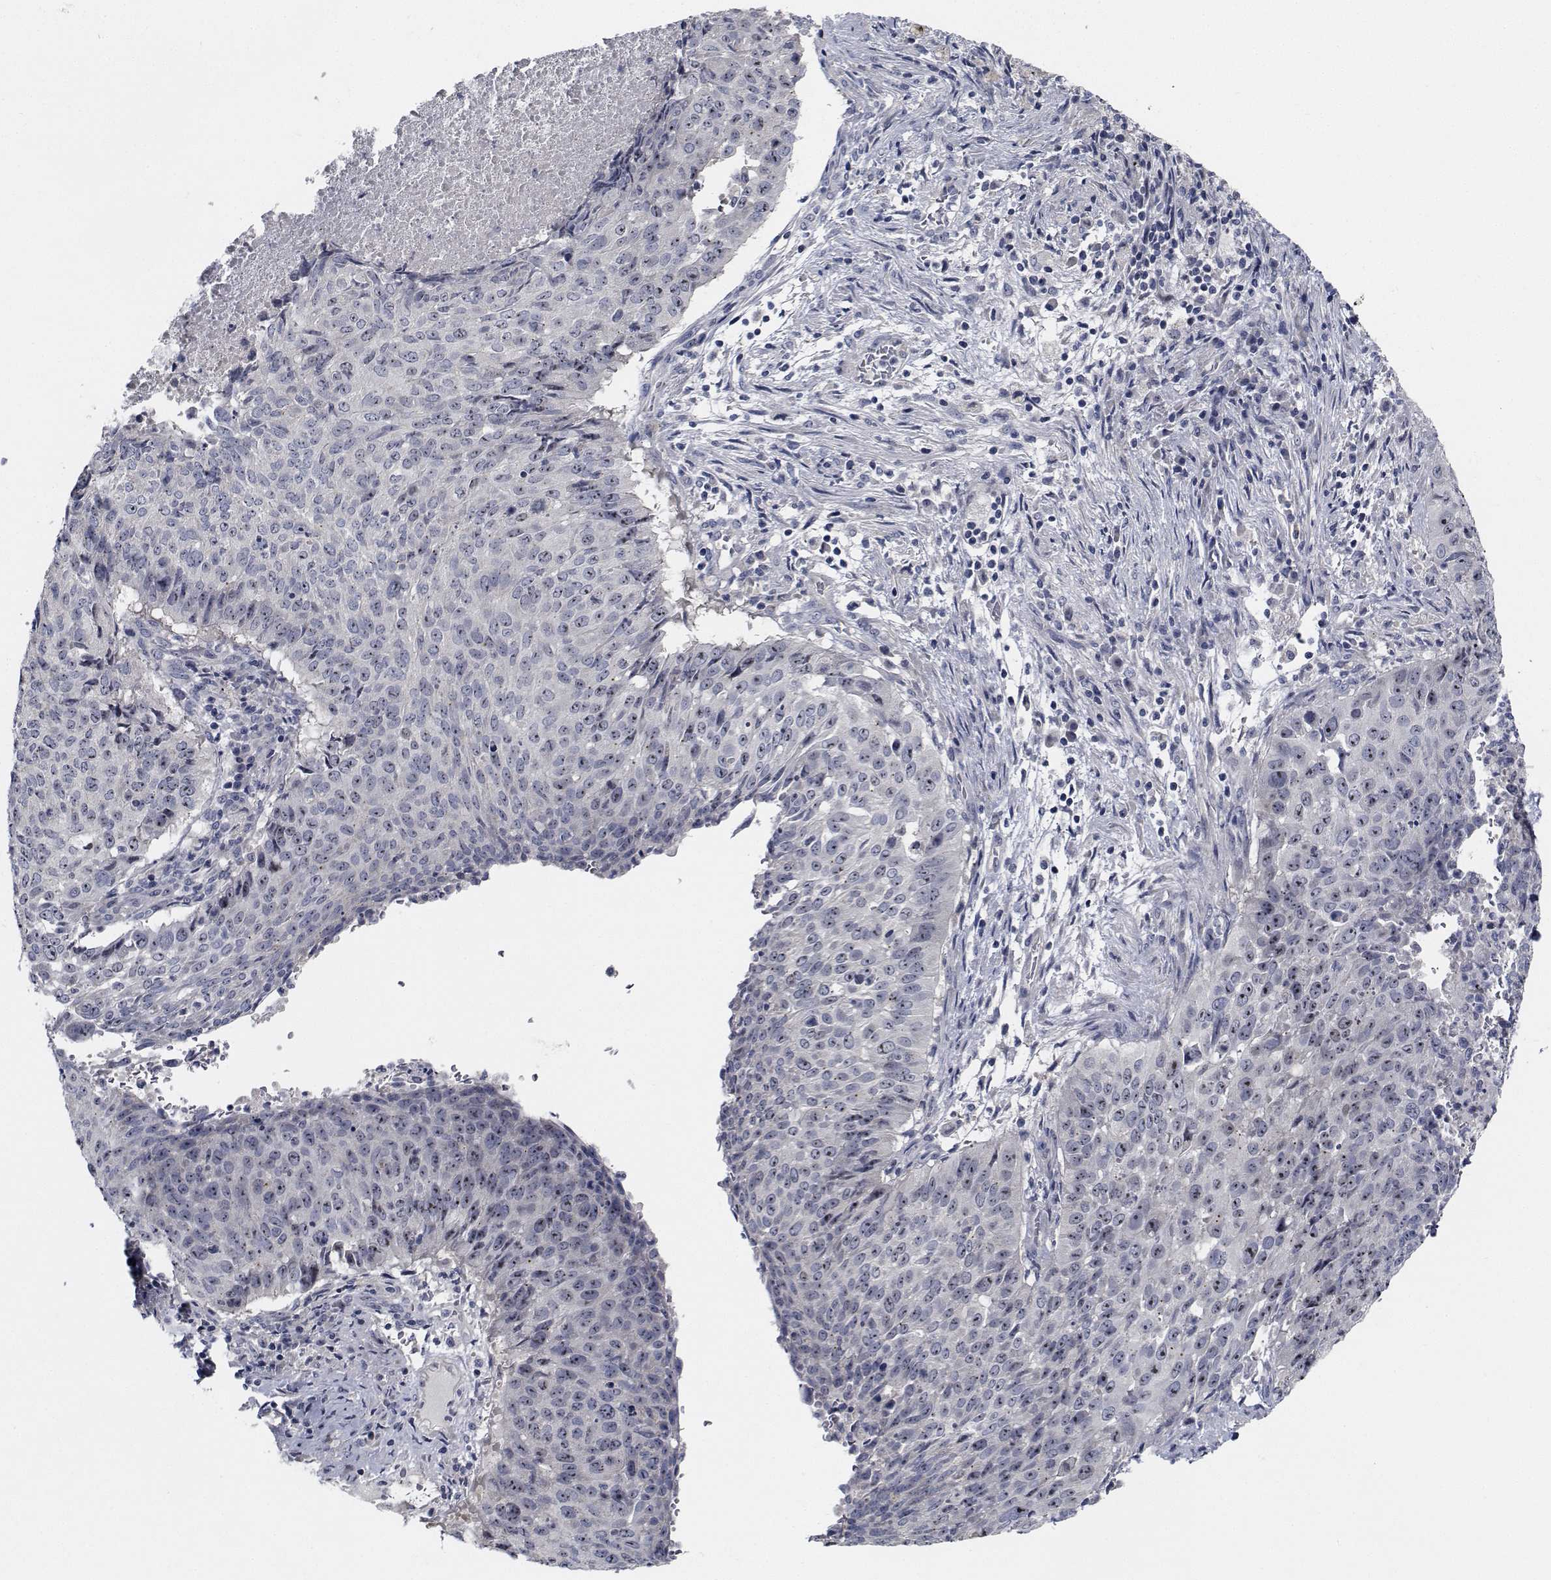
{"staining": {"intensity": "moderate", "quantity": ">75%", "location": "nuclear"}, "tissue": "lung cancer", "cell_type": "Tumor cells", "image_type": "cancer", "snomed": [{"axis": "morphology", "description": "Normal tissue, NOS"}, {"axis": "morphology", "description": "Squamous cell carcinoma, NOS"}, {"axis": "topography", "description": "Bronchus"}, {"axis": "topography", "description": "Lung"}], "caption": "Immunohistochemistry (IHC) staining of squamous cell carcinoma (lung), which shows medium levels of moderate nuclear staining in approximately >75% of tumor cells indicating moderate nuclear protein expression. The staining was performed using DAB (3,3'-diaminobenzidine) (brown) for protein detection and nuclei were counterstained in hematoxylin (blue).", "gene": "NVL", "patient": {"sex": "male", "age": 64}}